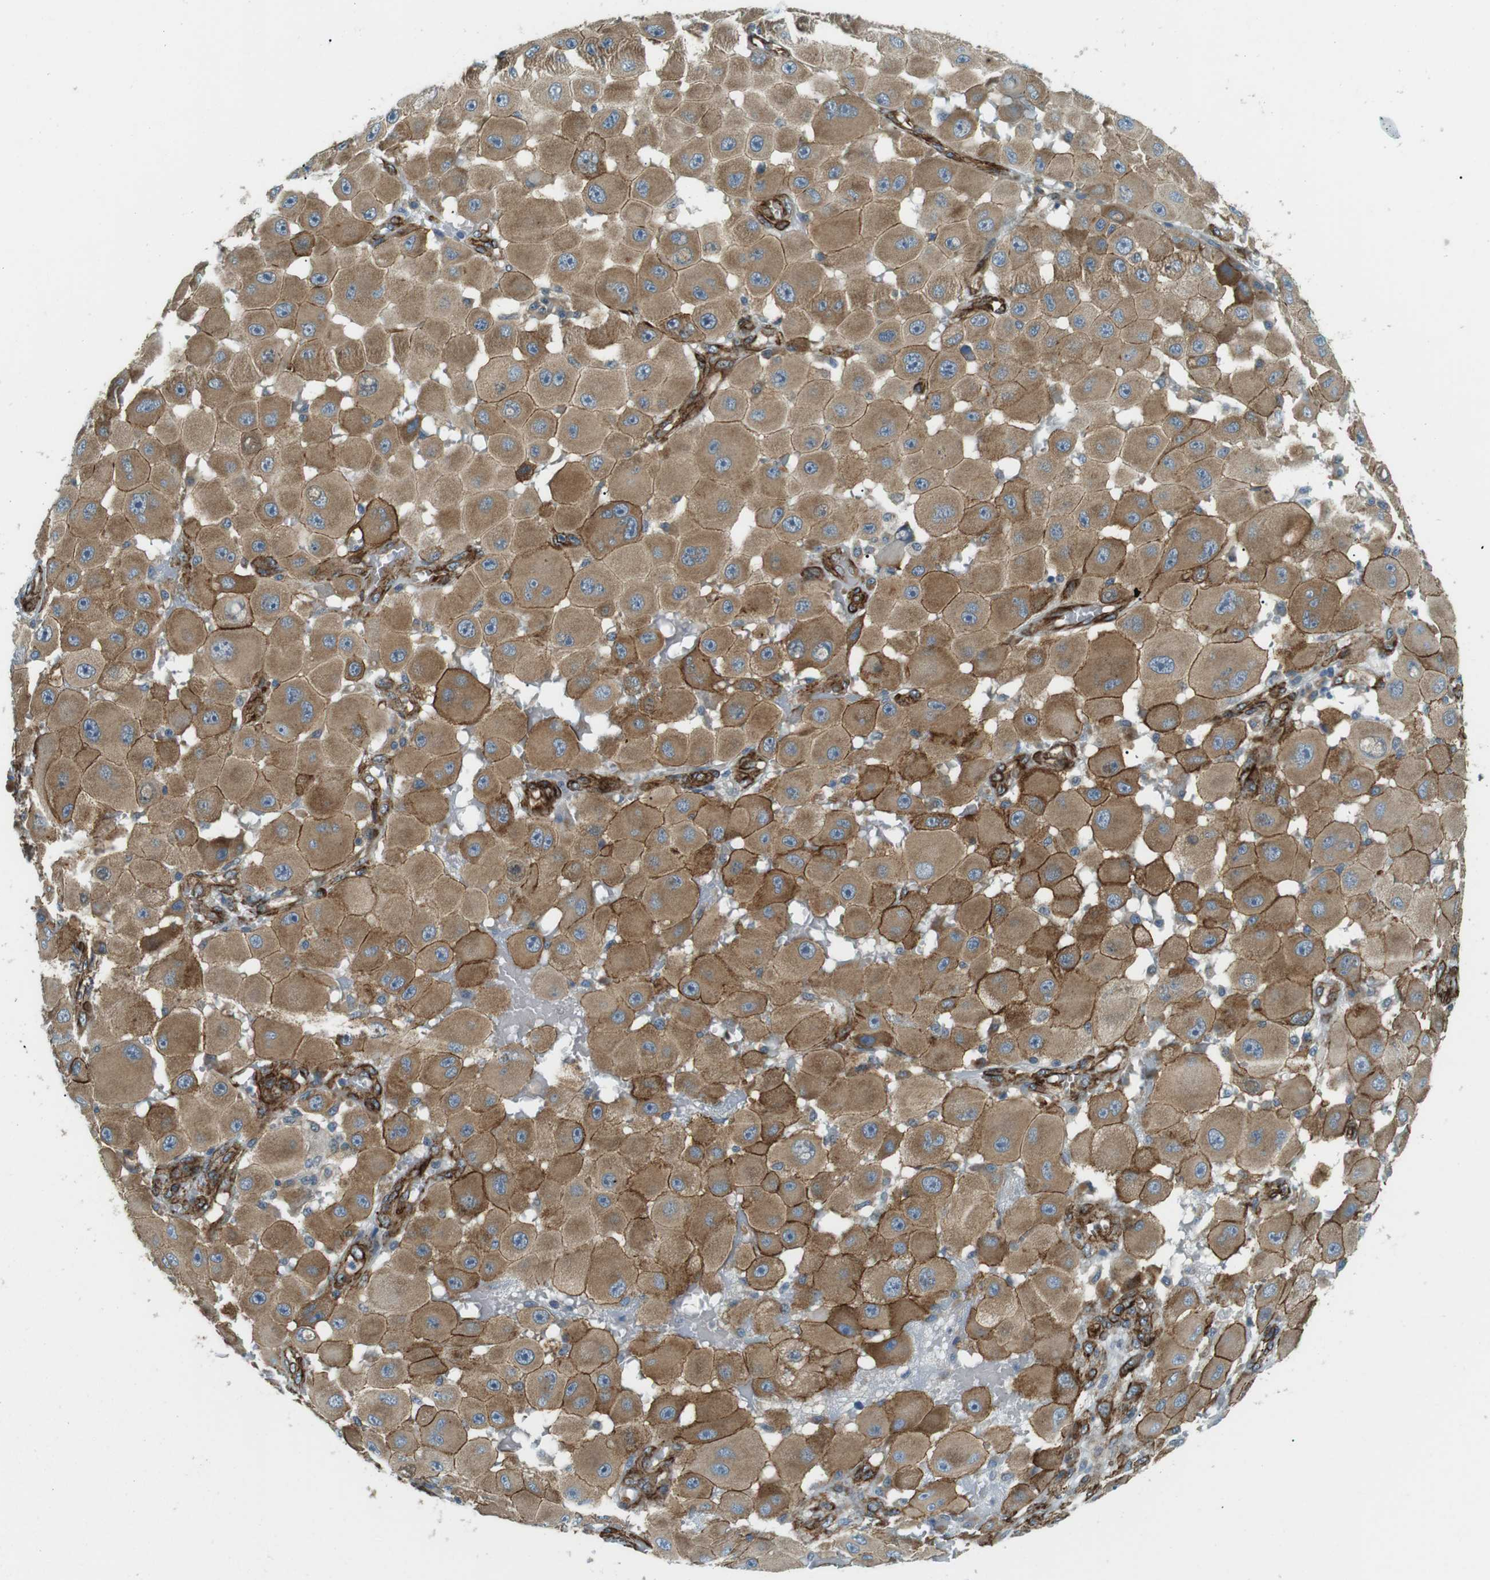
{"staining": {"intensity": "moderate", "quantity": ">75%", "location": "cytoplasmic/membranous"}, "tissue": "melanoma", "cell_type": "Tumor cells", "image_type": "cancer", "snomed": [{"axis": "morphology", "description": "Malignant melanoma, NOS"}, {"axis": "topography", "description": "Skin"}], "caption": "DAB immunohistochemical staining of melanoma displays moderate cytoplasmic/membranous protein expression in about >75% of tumor cells.", "gene": "ODR4", "patient": {"sex": "female", "age": 81}}